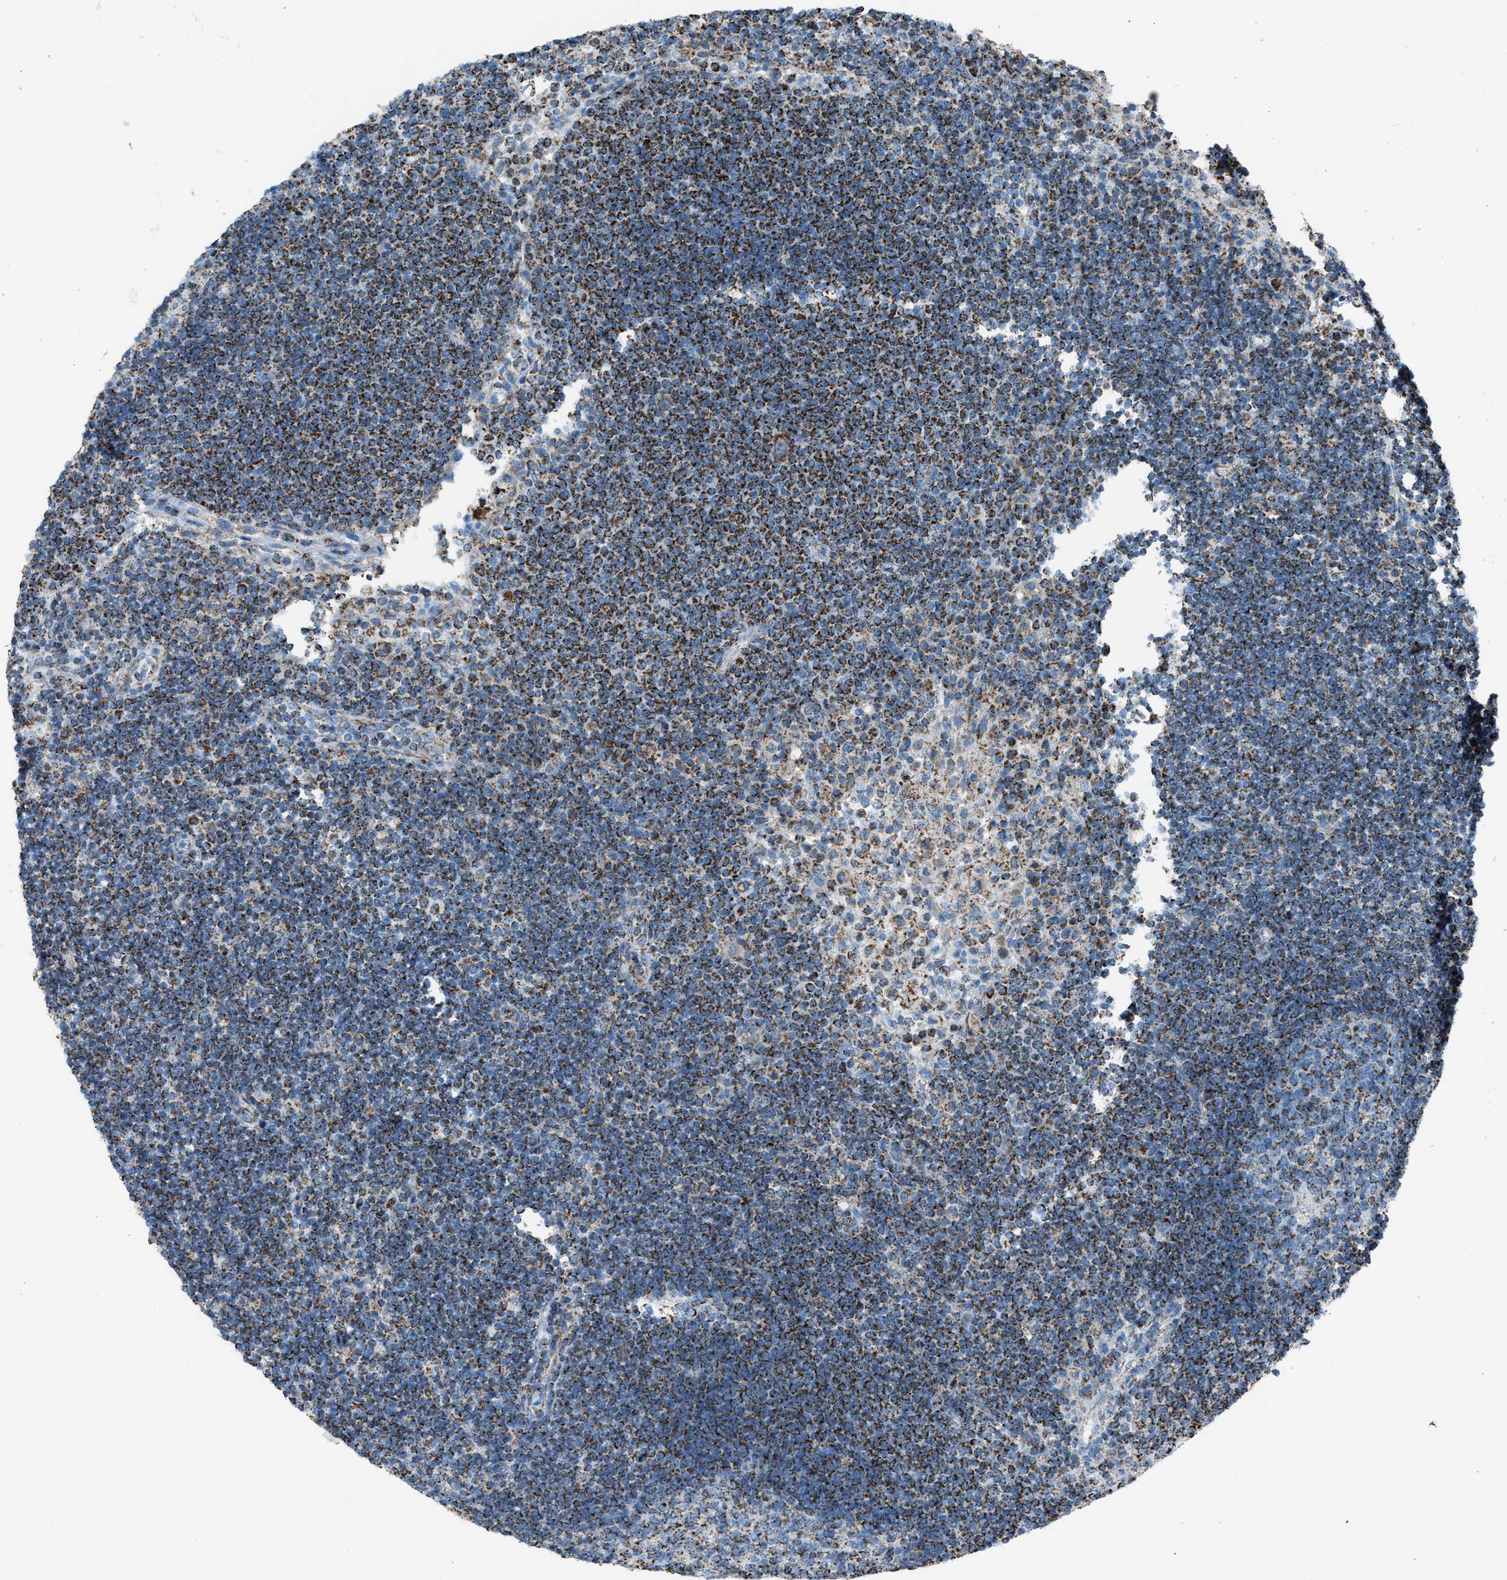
{"staining": {"intensity": "moderate", "quantity": ">75%", "location": "cytoplasmic/membranous"}, "tissue": "lymph node", "cell_type": "Germinal center cells", "image_type": "normal", "snomed": [{"axis": "morphology", "description": "Normal tissue, NOS"}, {"axis": "topography", "description": "Lymph node"}], "caption": "Immunohistochemistry (IHC) photomicrograph of unremarkable lymph node: human lymph node stained using immunohistochemistry displays medium levels of moderate protein expression localized specifically in the cytoplasmic/membranous of germinal center cells, appearing as a cytoplasmic/membranous brown color.", "gene": "MDH2", "patient": {"sex": "female", "age": 53}}